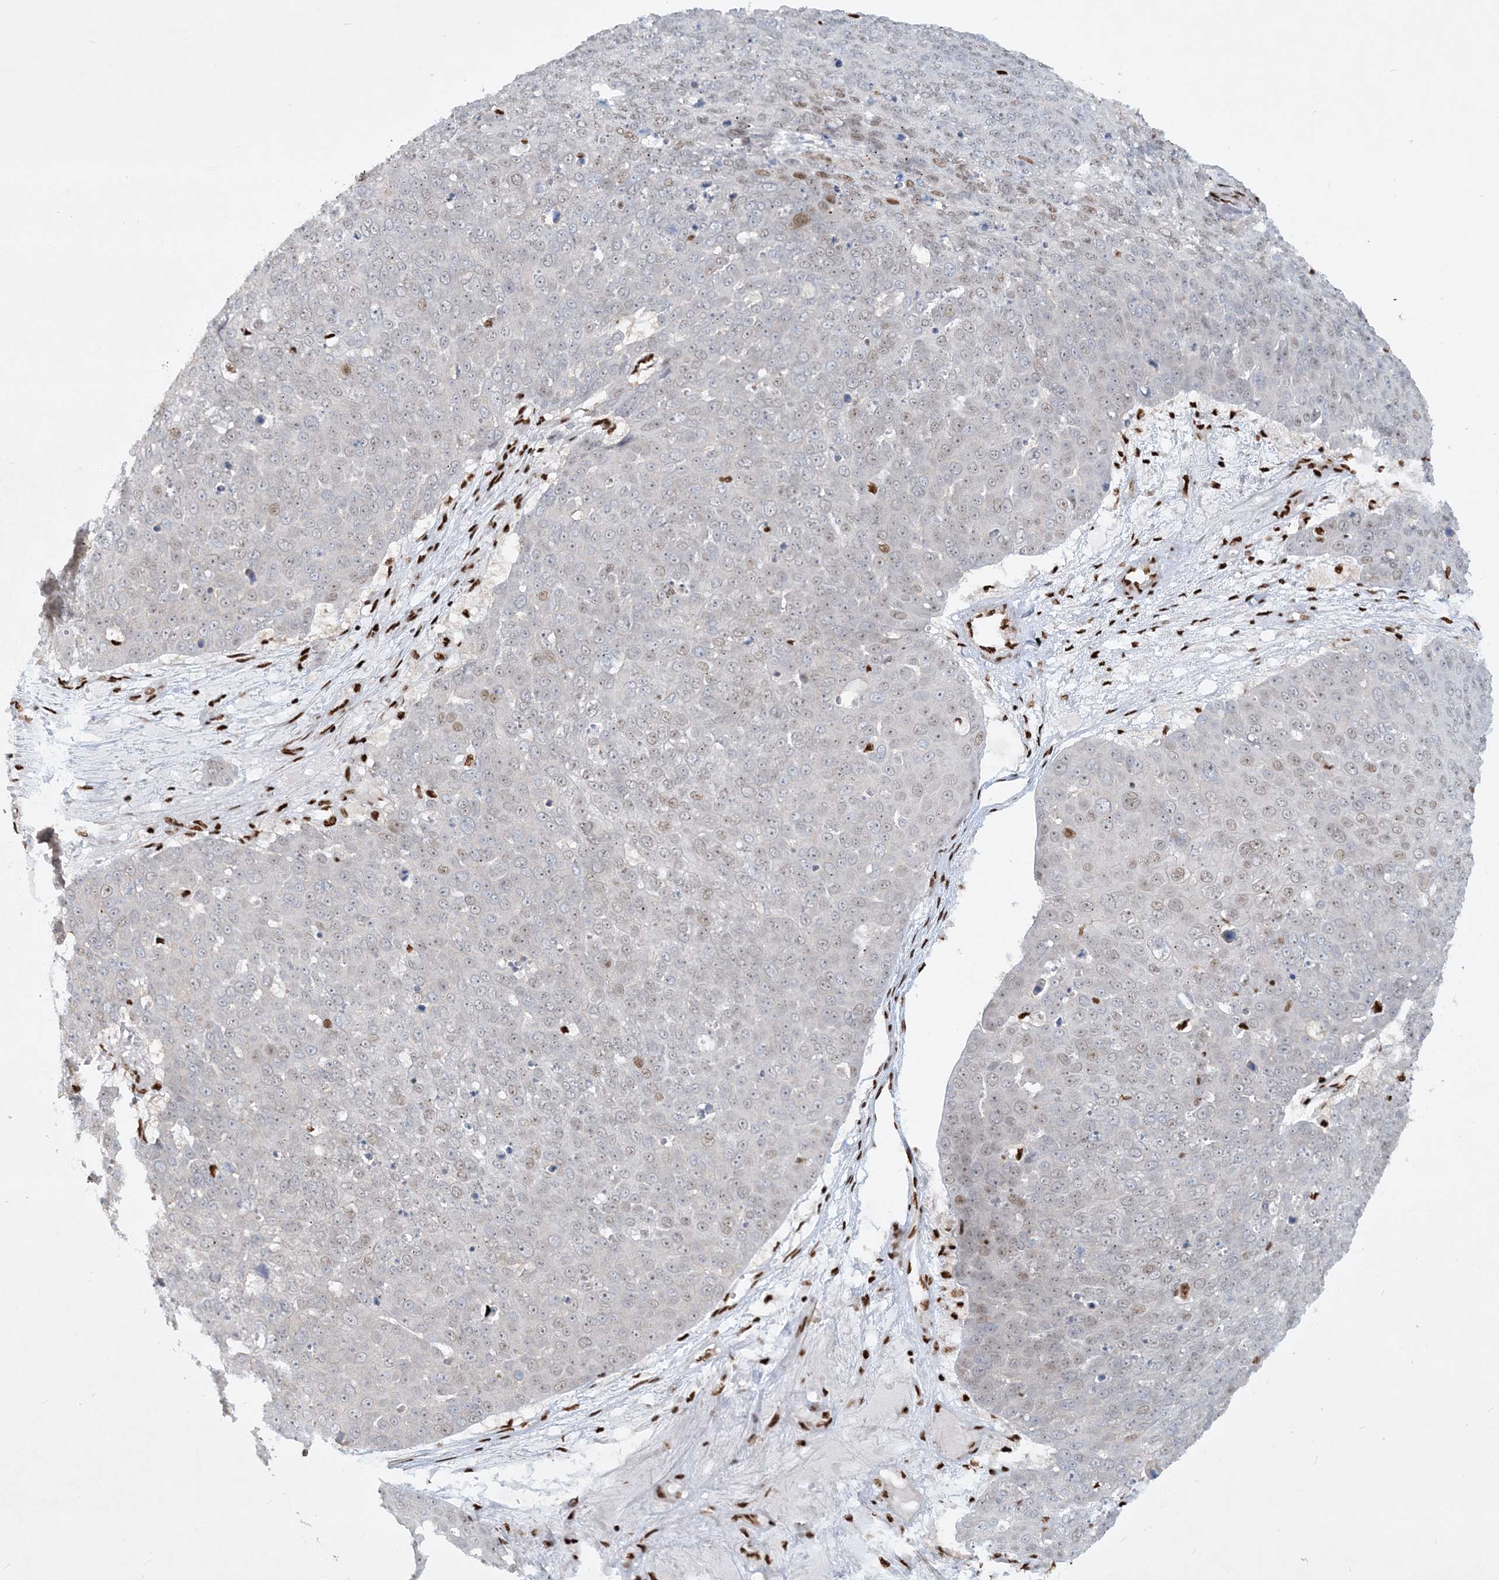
{"staining": {"intensity": "moderate", "quantity": "<25%", "location": "nuclear"}, "tissue": "skin cancer", "cell_type": "Tumor cells", "image_type": "cancer", "snomed": [{"axis": "morphology", "description": "Squamous cell carcinoma, NOS"}, {"axis": "topography", "description": "Skin"}], "caption": "Protein staining of squamous cell carcinoma (skin) tissue shows moderate nuclear expression in approximately <25% of tumor cells. (DAB (3,3'-diaminobenzidine) IHC with brightfield microscopy, high magnification).", "gene": "DELE1", "patient": {"sex": "male", "age": 71}}